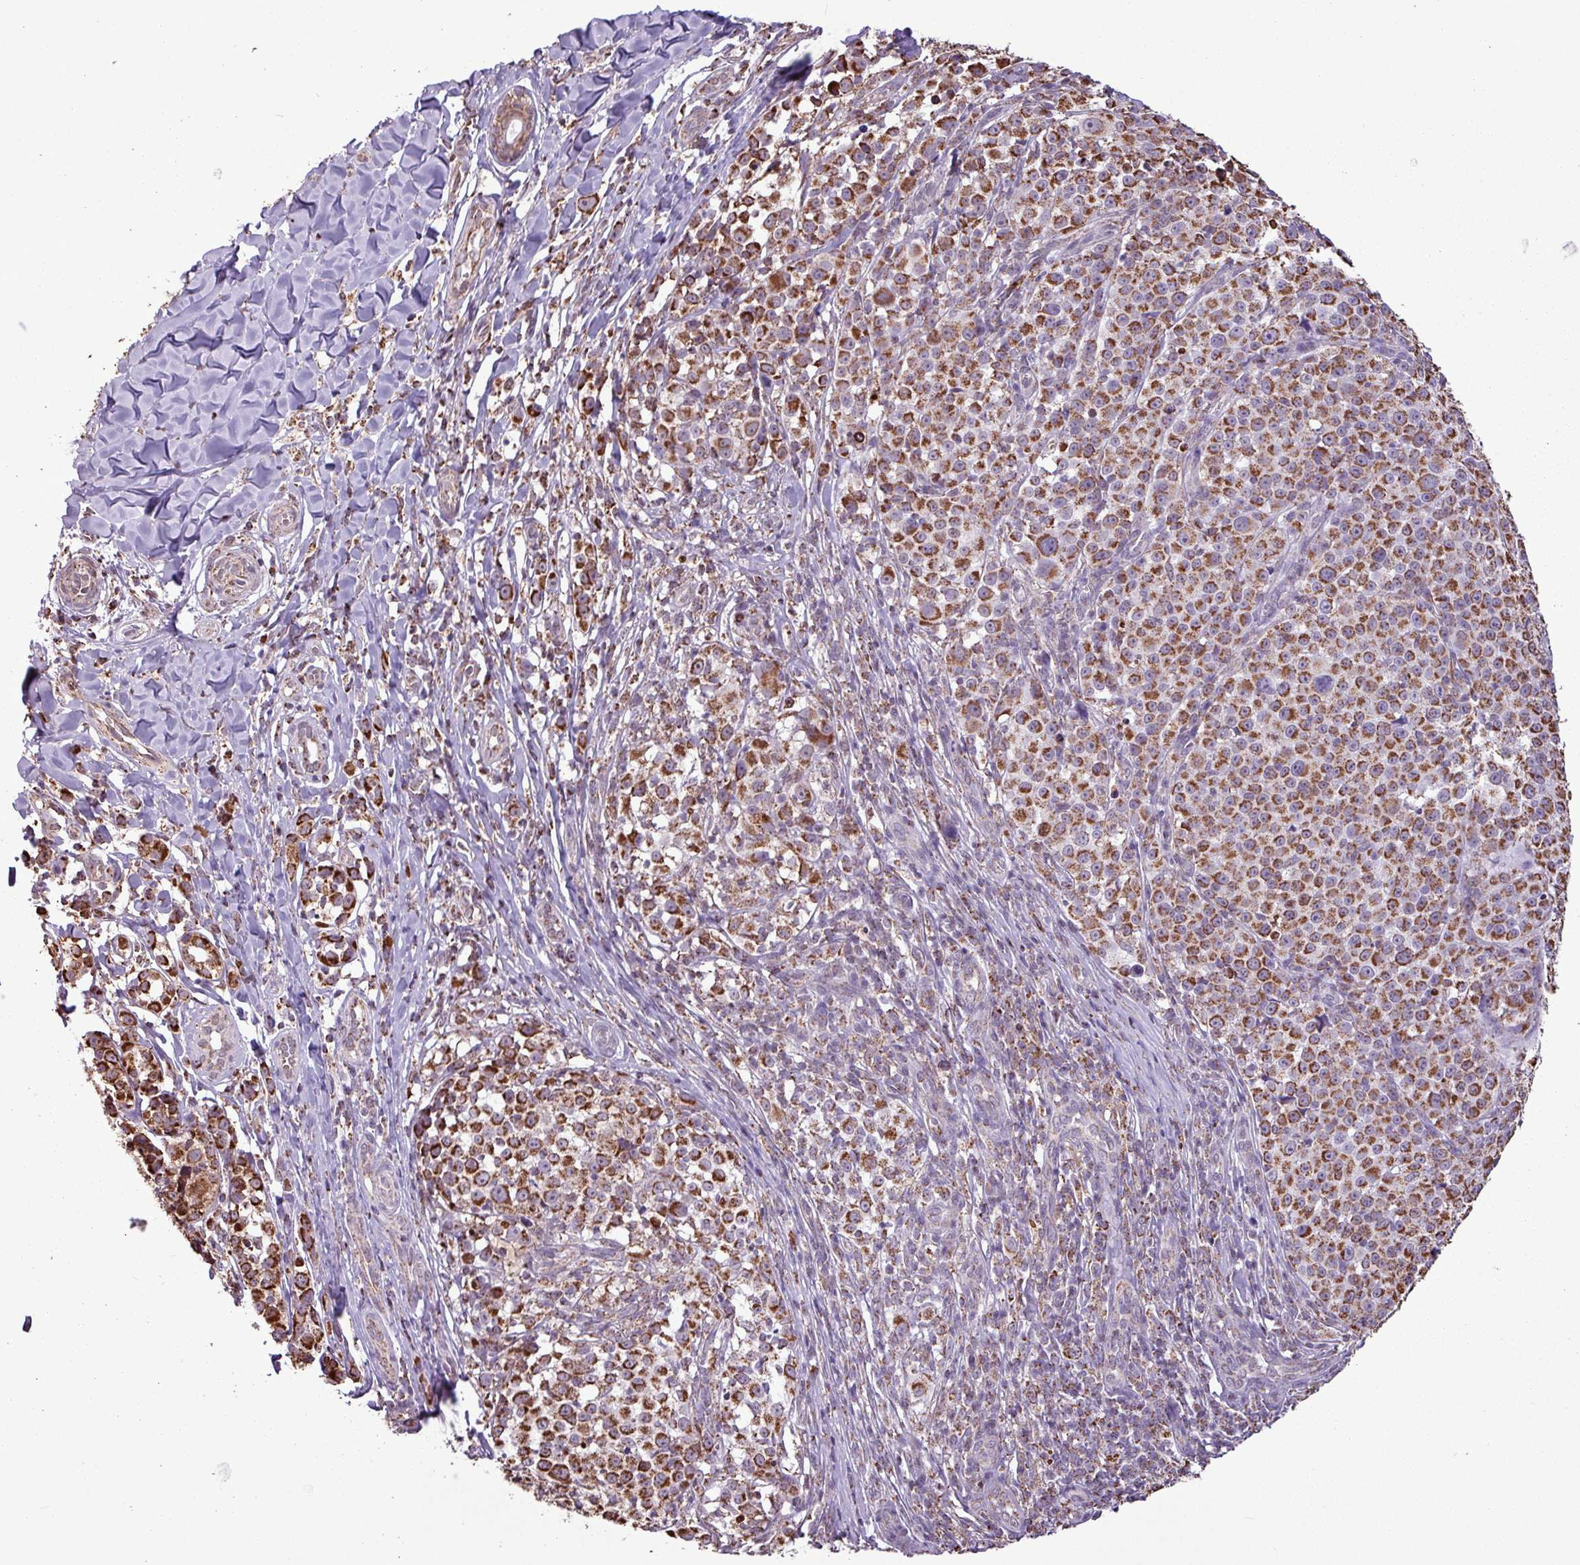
{"staining": {"intensity": "strong", "quantity": ">75%", "location": "cytoplasmic/membranous"}, "tissue": "melanoma", "cell_type": "Tumor cells", "image_type": "cancer", "snomed": [{"axis": "morphology", "description": "Malignant melanoma, NOS"}, {"axis": "topography", "description": "Skin"}], "caption": "Protein expression analysis of malignant melanoma reveals strong cytoplasmic/membranous staining in about >75% of tumor cells.", "gene": "ALG8", "patient": {"sex": "female", "age": 35}}